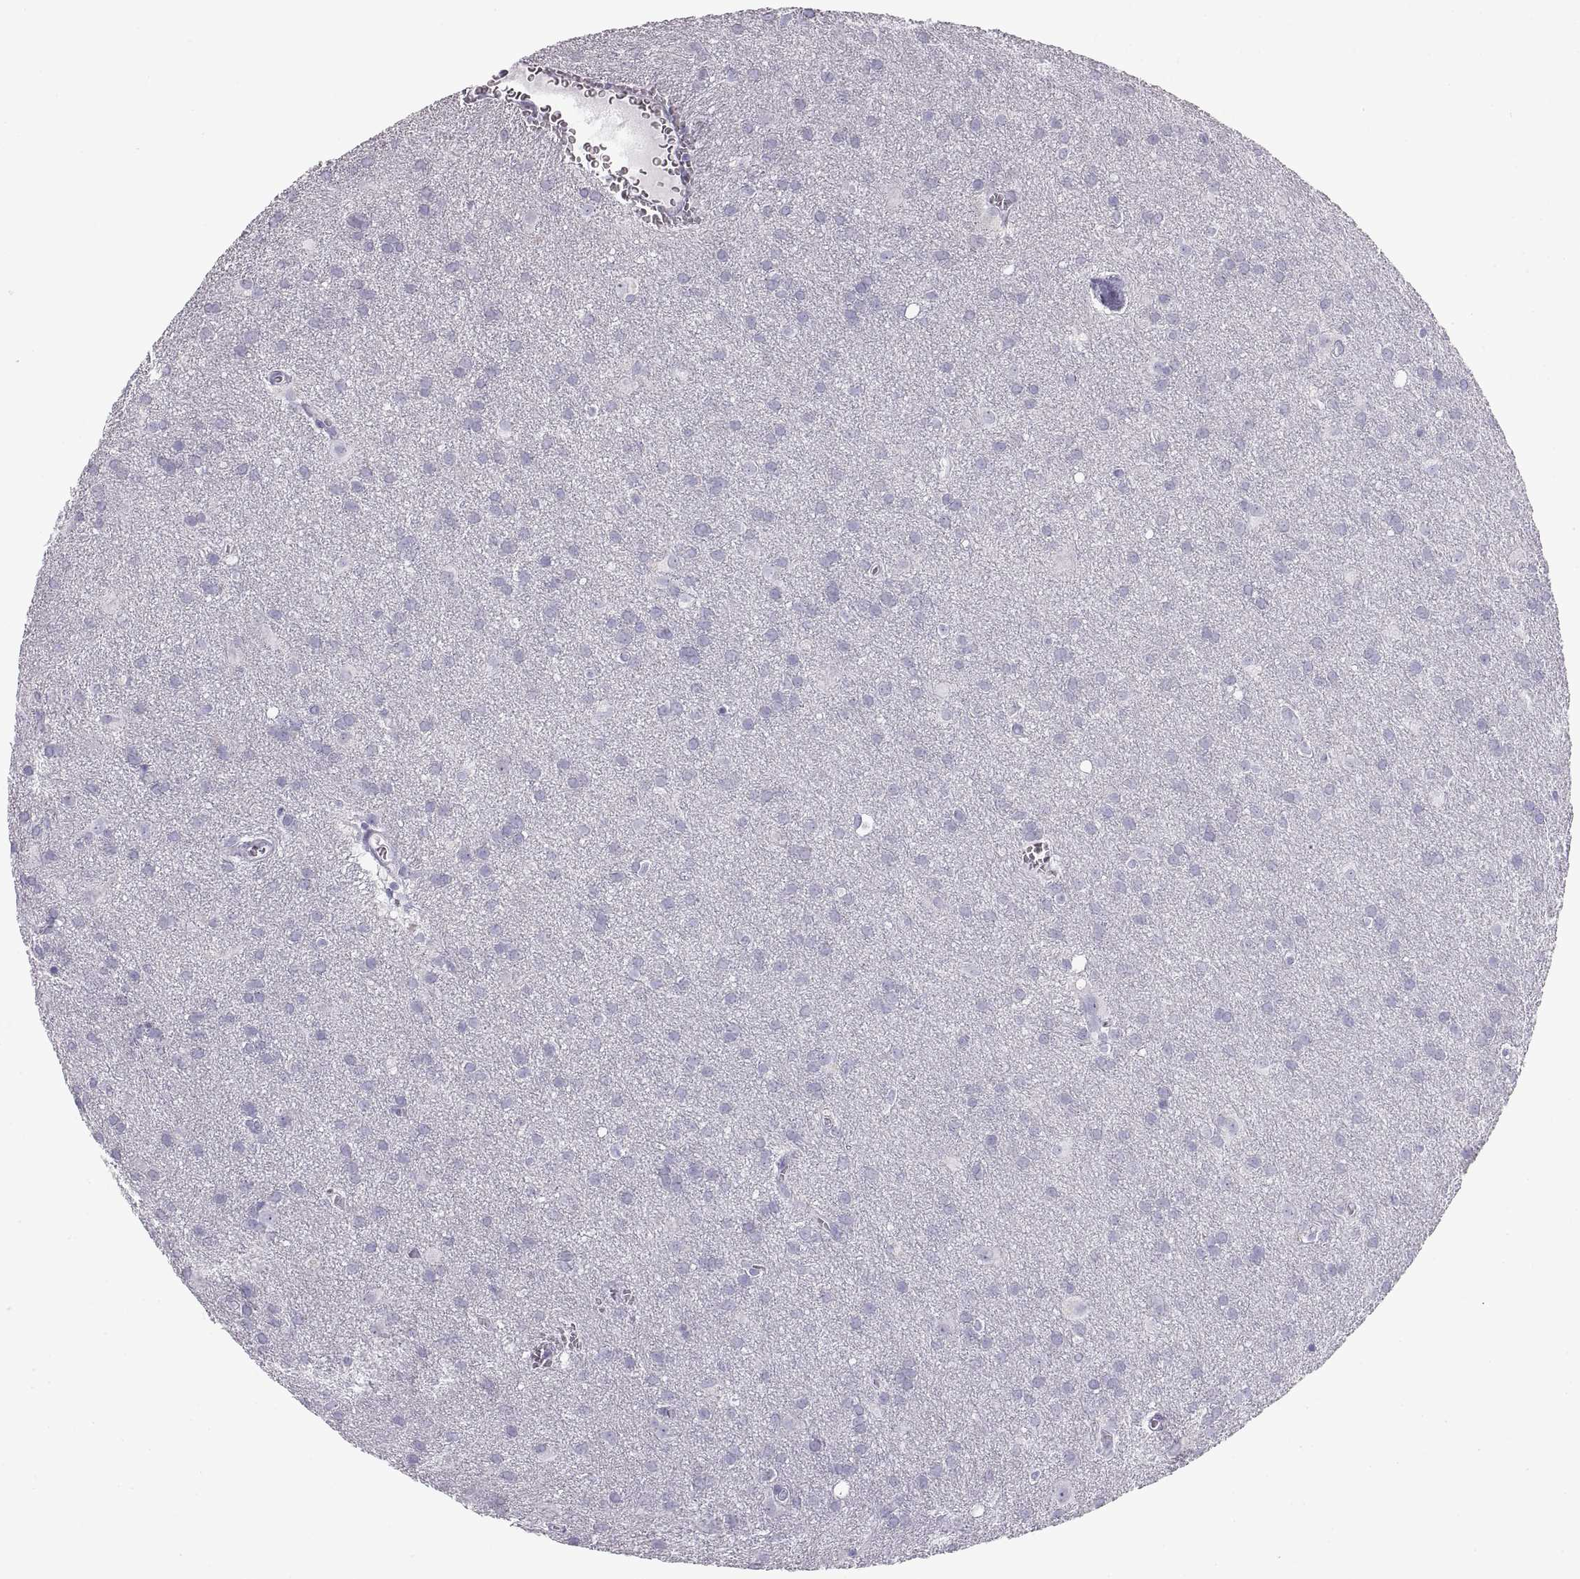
{"staining": {"intensity": "negative", "quantity": "none", "location": "none"}, "tissue": "glioma", "cell_type": "Tumor cells", "image_type": "cancer", "snomed": [{"axis": "morphology", "description": "Glioma, malignant, Low grade"}, {"axis": "topography", "description": "Brain"}], "caption": "A histopathology image of glioma stained for a protein reveals no brown staining in tumor cells.", "gene": "RLBP1", "patient": {"sex": "male", "age": 58}}